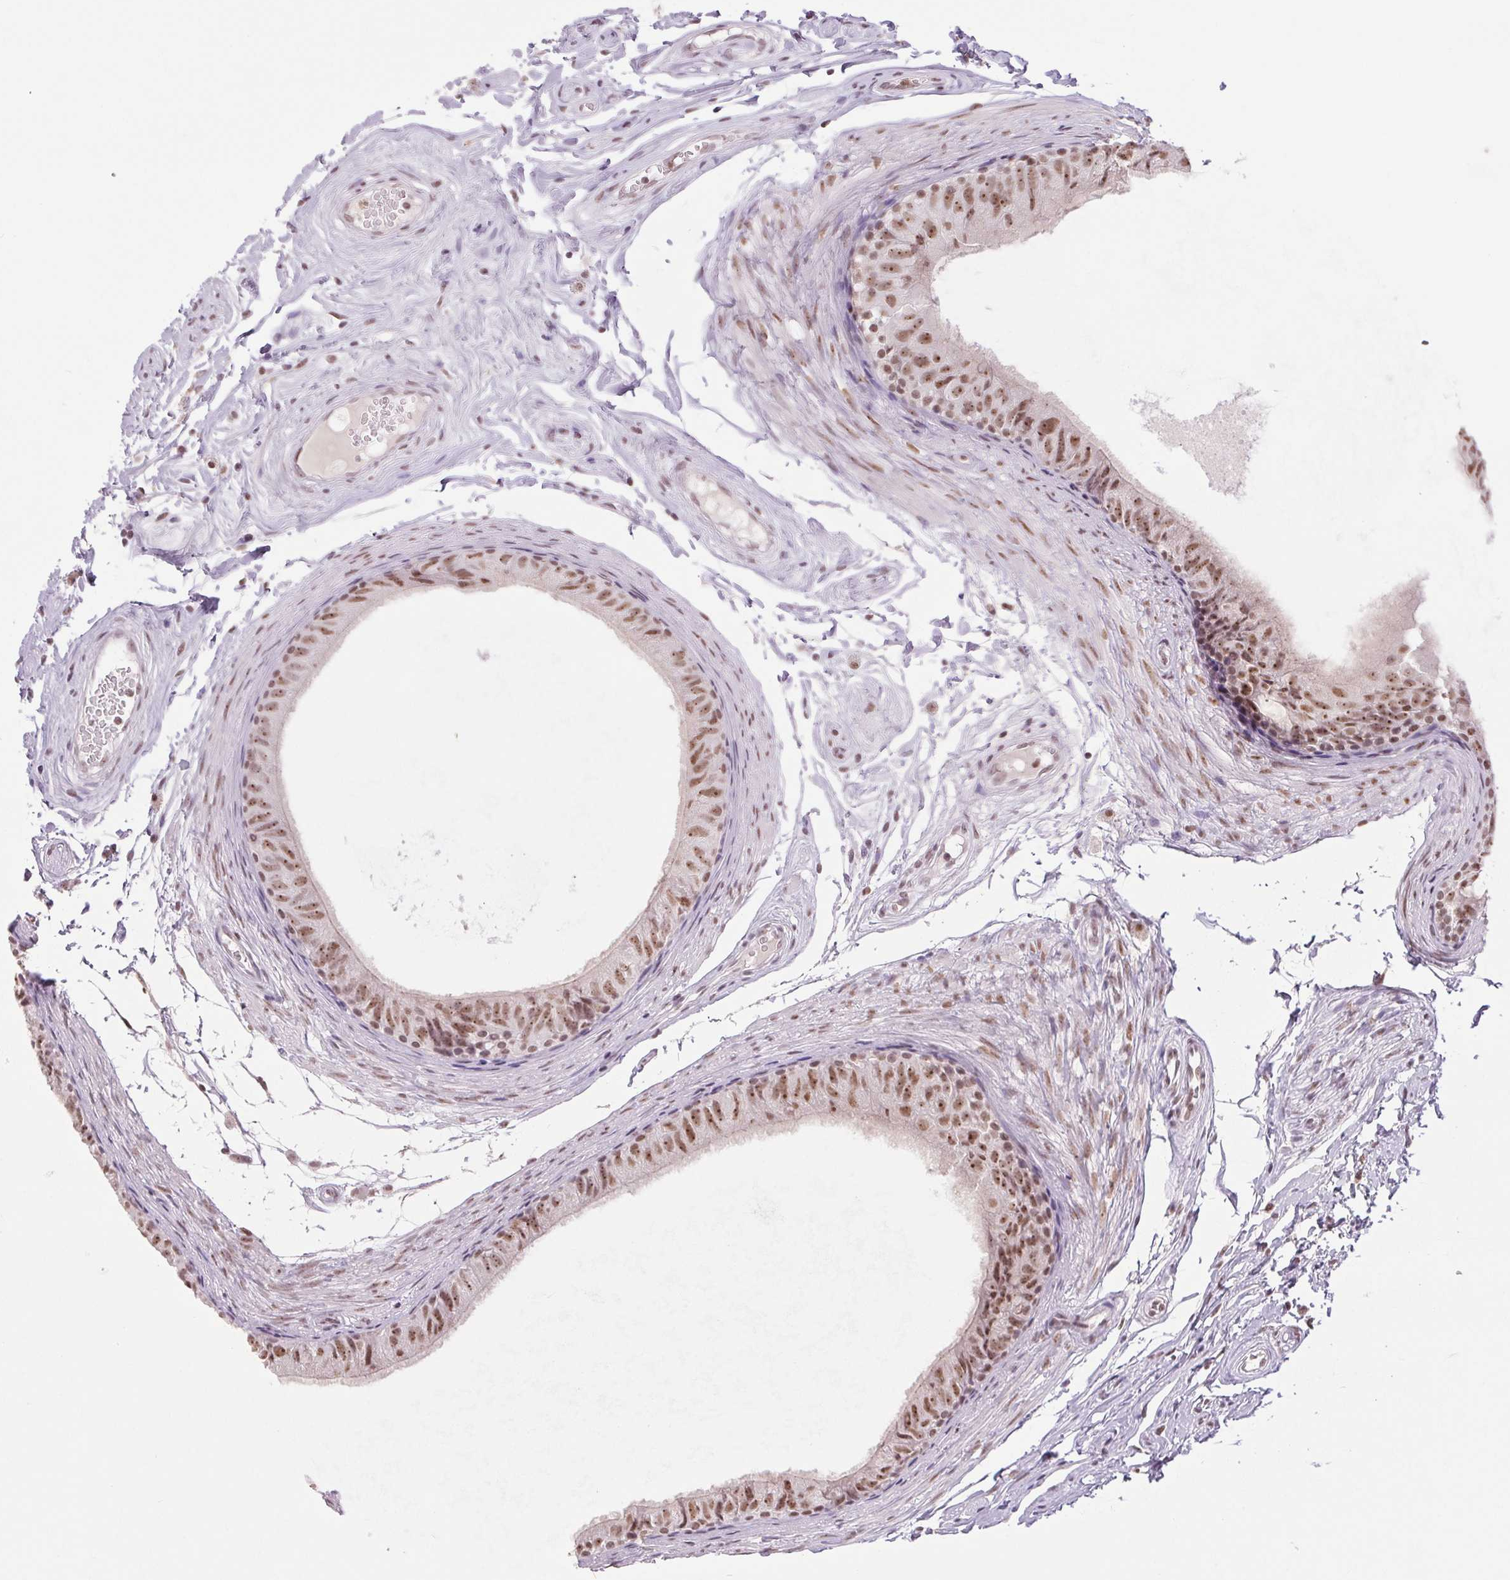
{"staining": {"intensity": "moderate", "quantity": "25%-75%", "location": "nuclear"}, "tissue": "epididymis", "cell_type": "Glandular cells", "image_type": "normal", "snomed": [{"axis": "morphology", "description": "Normal tissue, NOS"}, {"axis": "topography", "description": "Epididymis"}], "caption": "IHC histopathology image of benign epididymis: epididymis stained using IHC shows medium levels of moderate protein expression localized specifically in the nuclear of glandular cells, appearing as a nuclear brown color.", "gene": "SMIM6", "patient": {"sex": "male", "age": 45}}